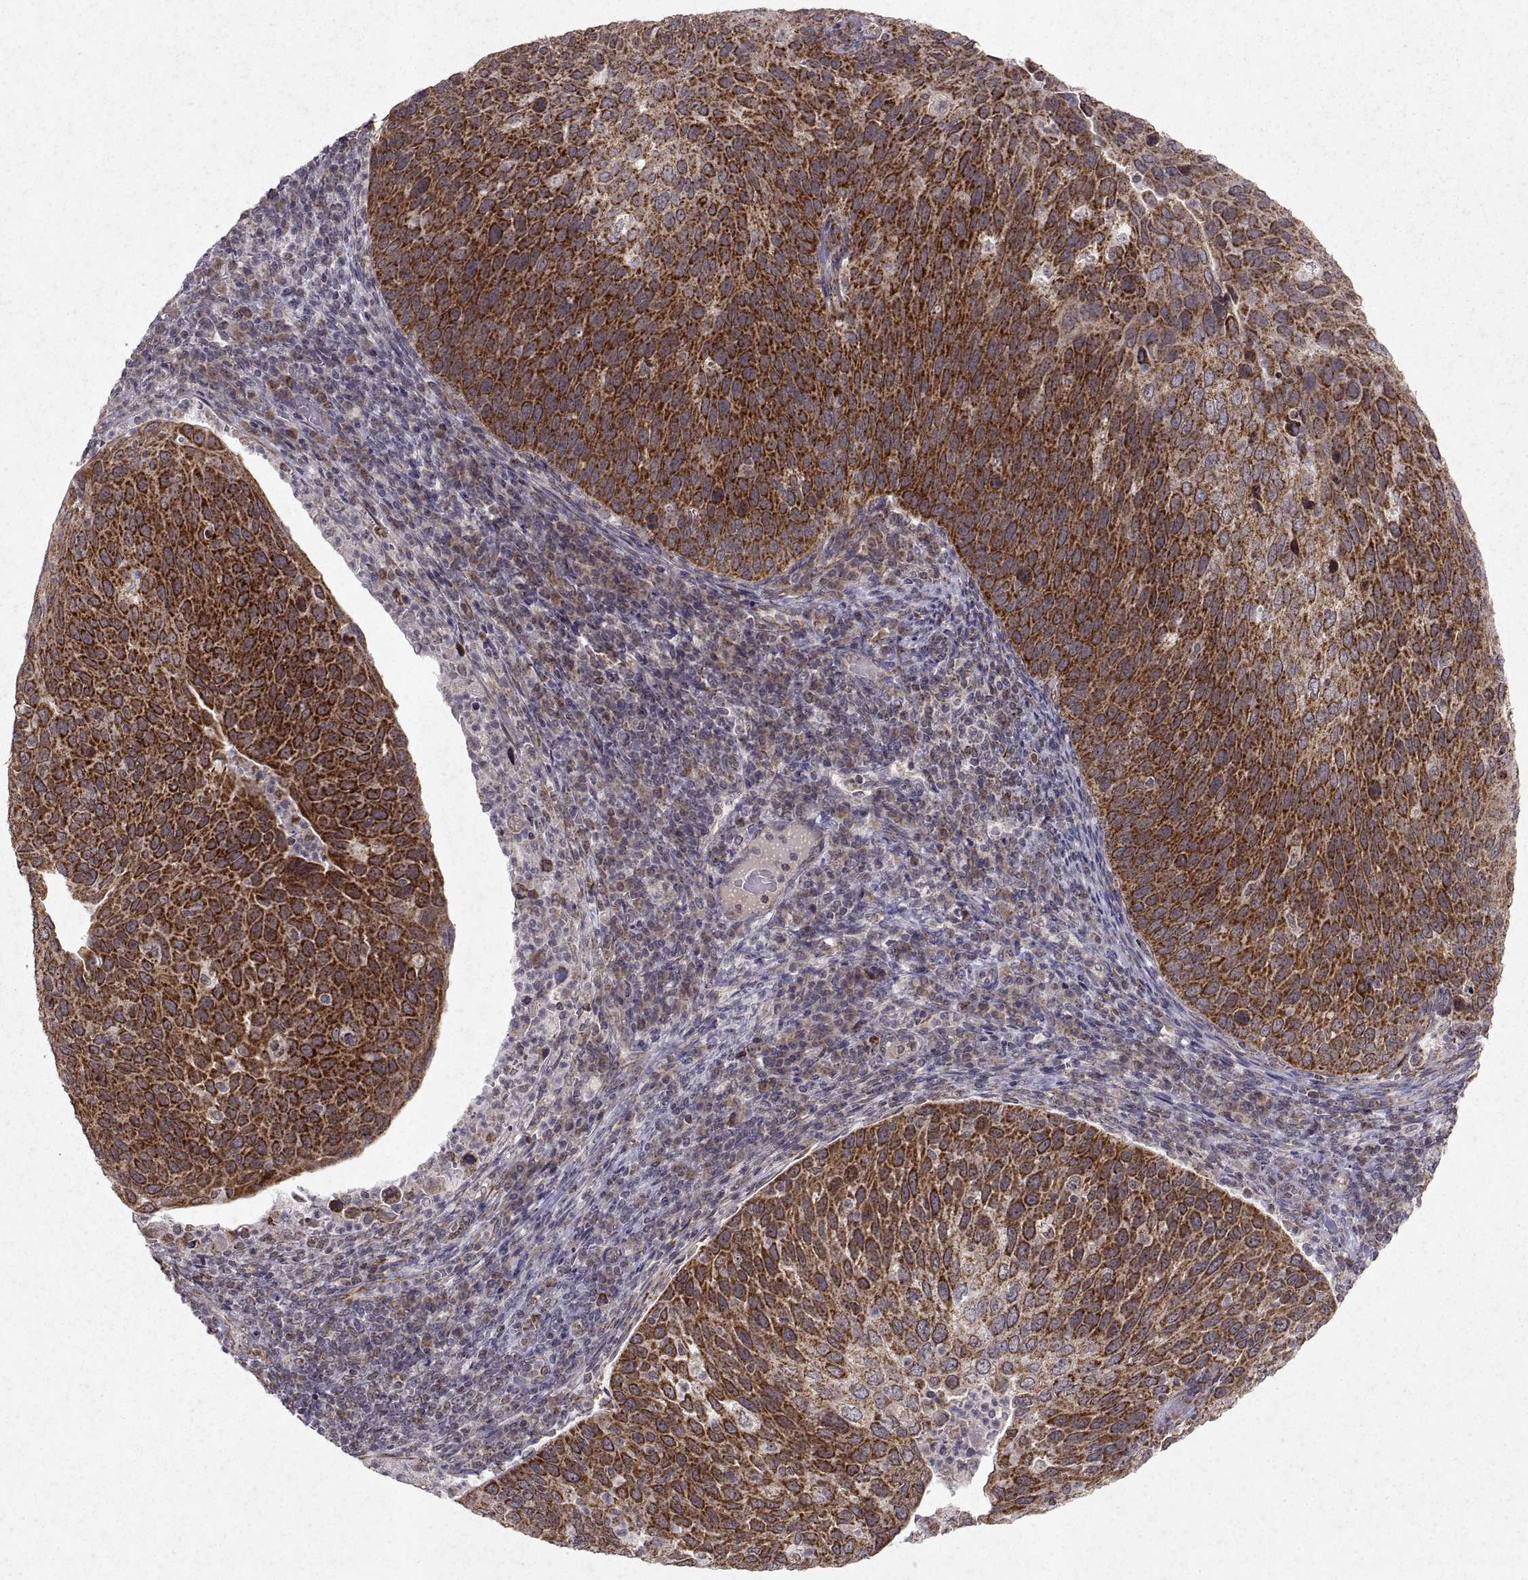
{"staining": {"intensity": "strong", "quantity": ">75%", "location": "cytoplasmic/membranous"}, "tissue": "cervical cancer", "cell_type": "Tumor cells", "image_type": "cancer", "snomed": [{"axis": "morphology", "description": "Squamous cell carcinoma, NOS"}, {"axis": "topography", "description": "Cervix"}], "caption": "Immunohistochemical staining of human cervical cancer (squamous cell carcinoma) reveals high levels of strong cytoplasmic/membranous protein positivity in about >75% of tumor cells.", "gene": "MANBAL", "patient": {"sex": "female", "age": 54}}